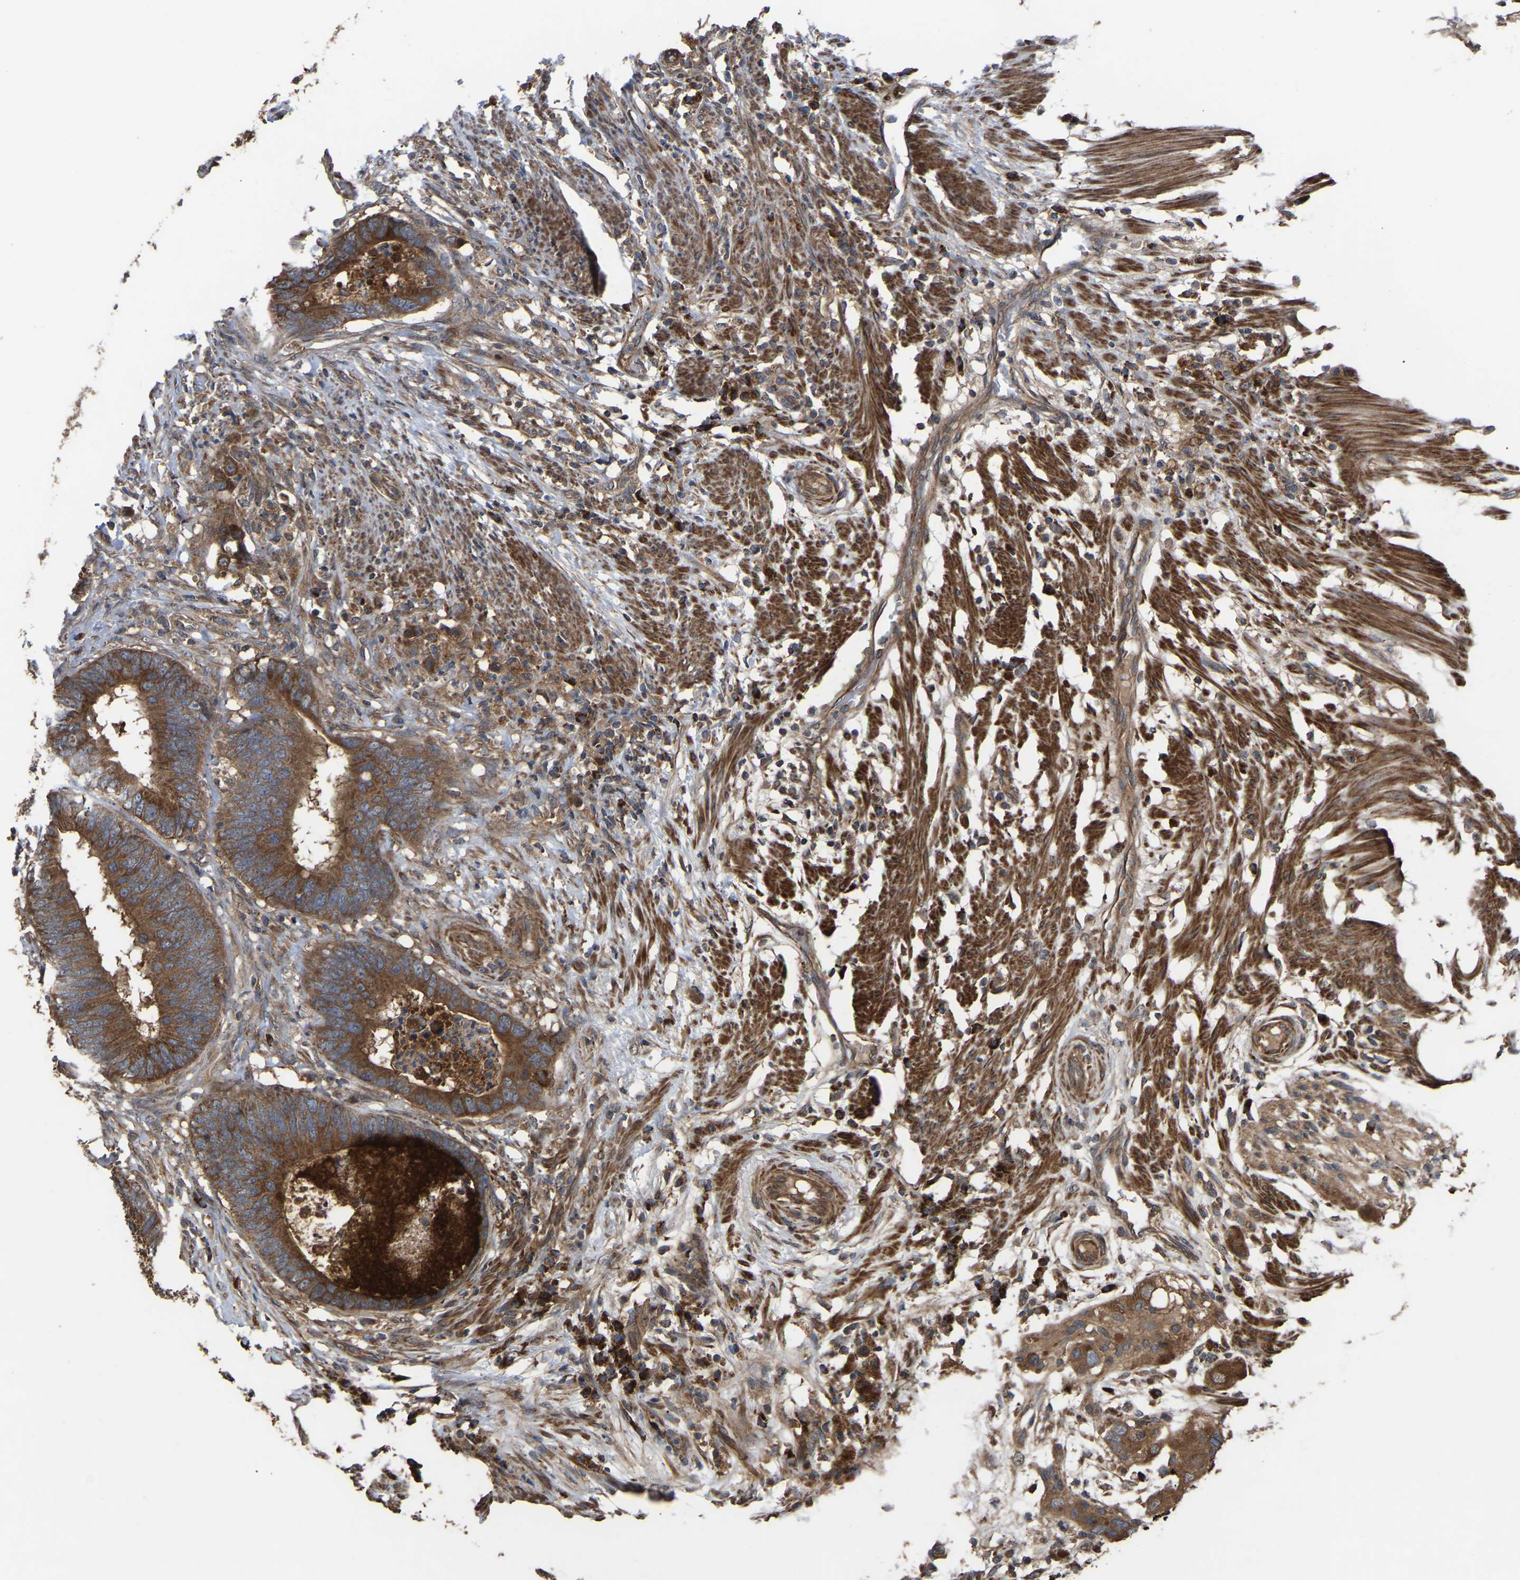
{"staining": {"intensity": "moderate", "quantity": ">75%", "location": "cytoplasmic/membranous"}, "tissue": "colorectal cancer", "cell_type": "Tumor cells", "image_type": "cancer", "snomed": [{"axis": "morphology", "description": "Adenocarcinoma, NOS"}, {"axis": "topography", "description": "Colon"}], "caption": "An image of human colorectal cancer (adenocarcinoma) stained for a protein reveals moderate cytoplasmic/membranous brown staining in tumor cells.", "gene": "GCC1", "patient": {"sex": "male", "age": 56}}